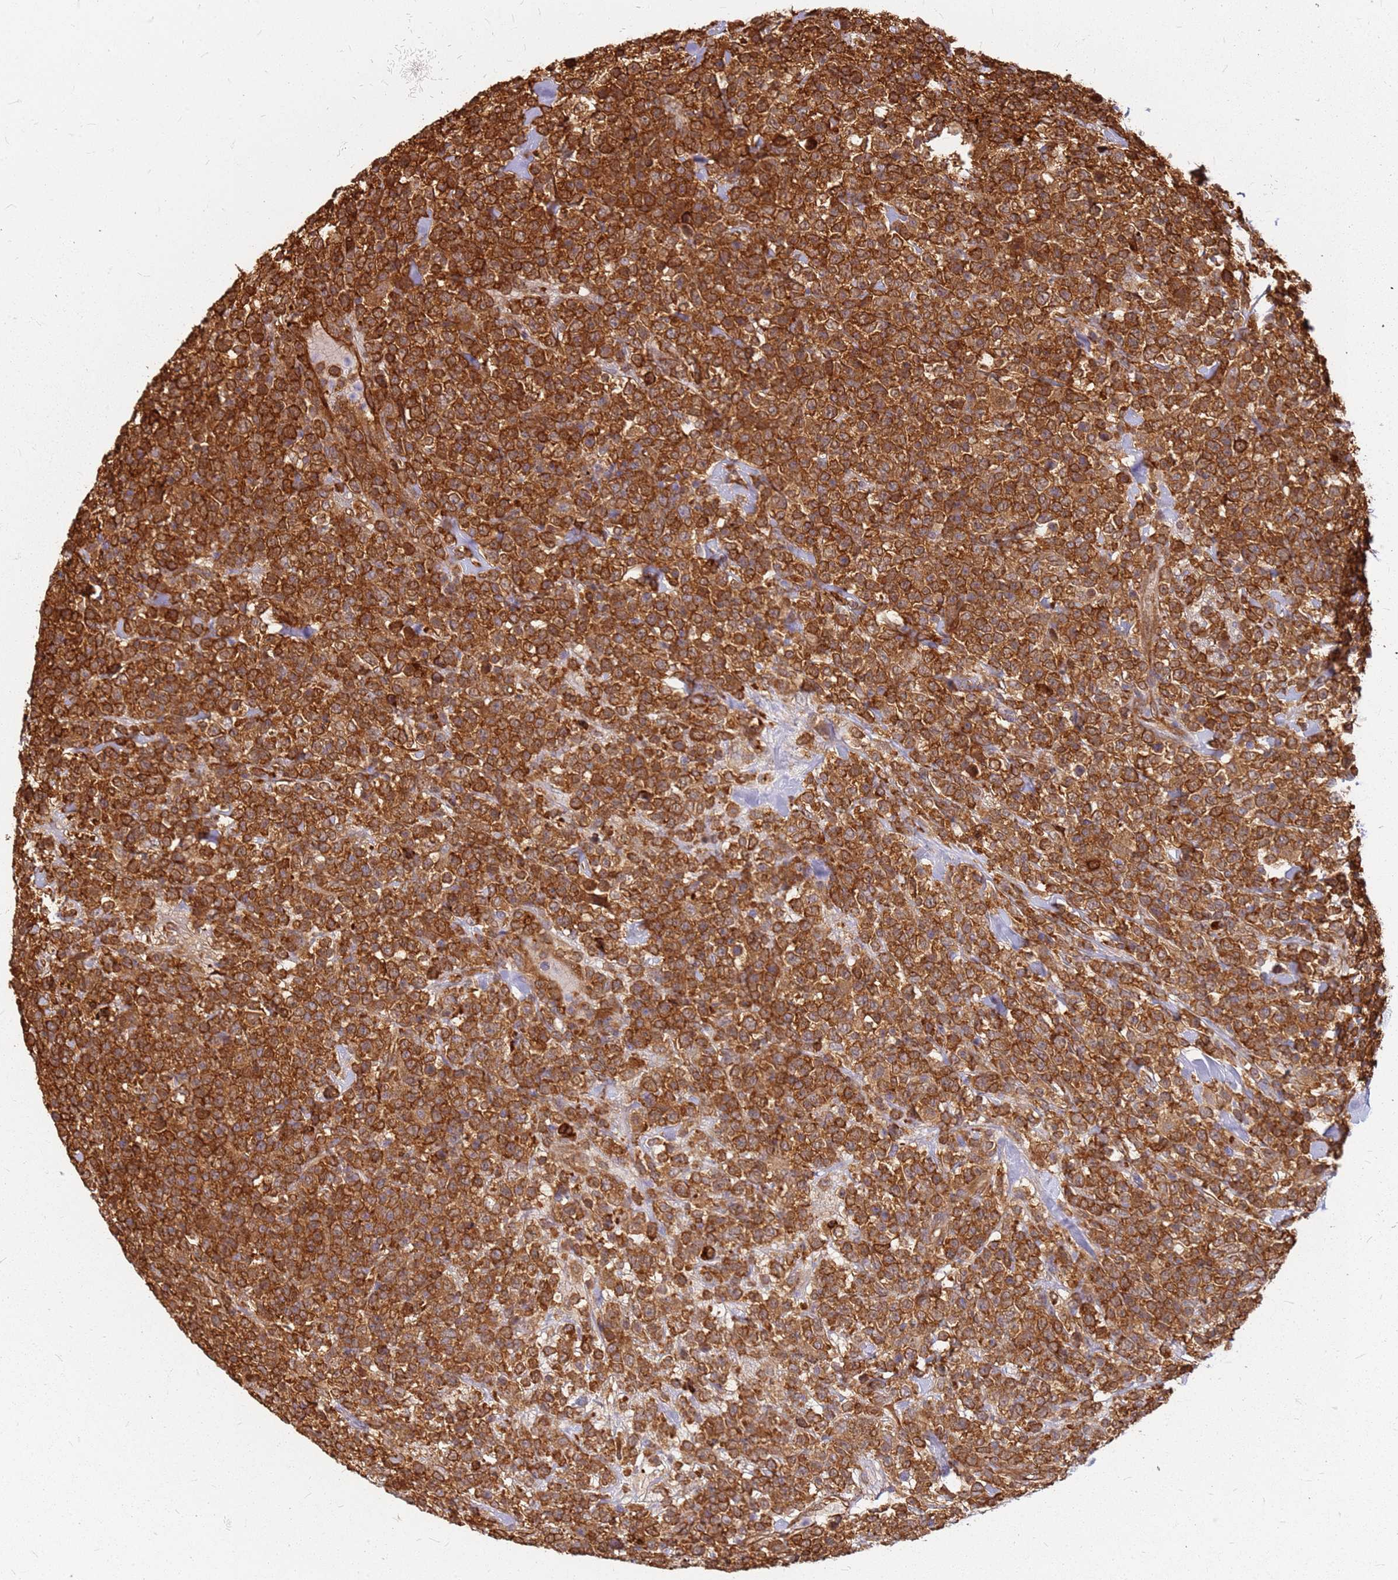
{"staining": {"intensity": "strong", "quantity": ">75%", "location": "cytoplasmic/membranous"}, "tissue": "lymphoma", "cell_type": "Tumor cells", "image_type": "cancer", "snomed": [{"axis": "morphology", "description": "Malignant lymphoma, non-Hodgkin's type, High grade"}, {"axis": "topography", "description": "Colon"}], "caption": "High-grade malignant lymphoma, non-Hodgkin's type stained with IHC exhibits strong cytoplasmic/membranous expression in about >75% of tumor cells.", "gene": "HDX", "patient": {"sex": "female", "age": 53}}